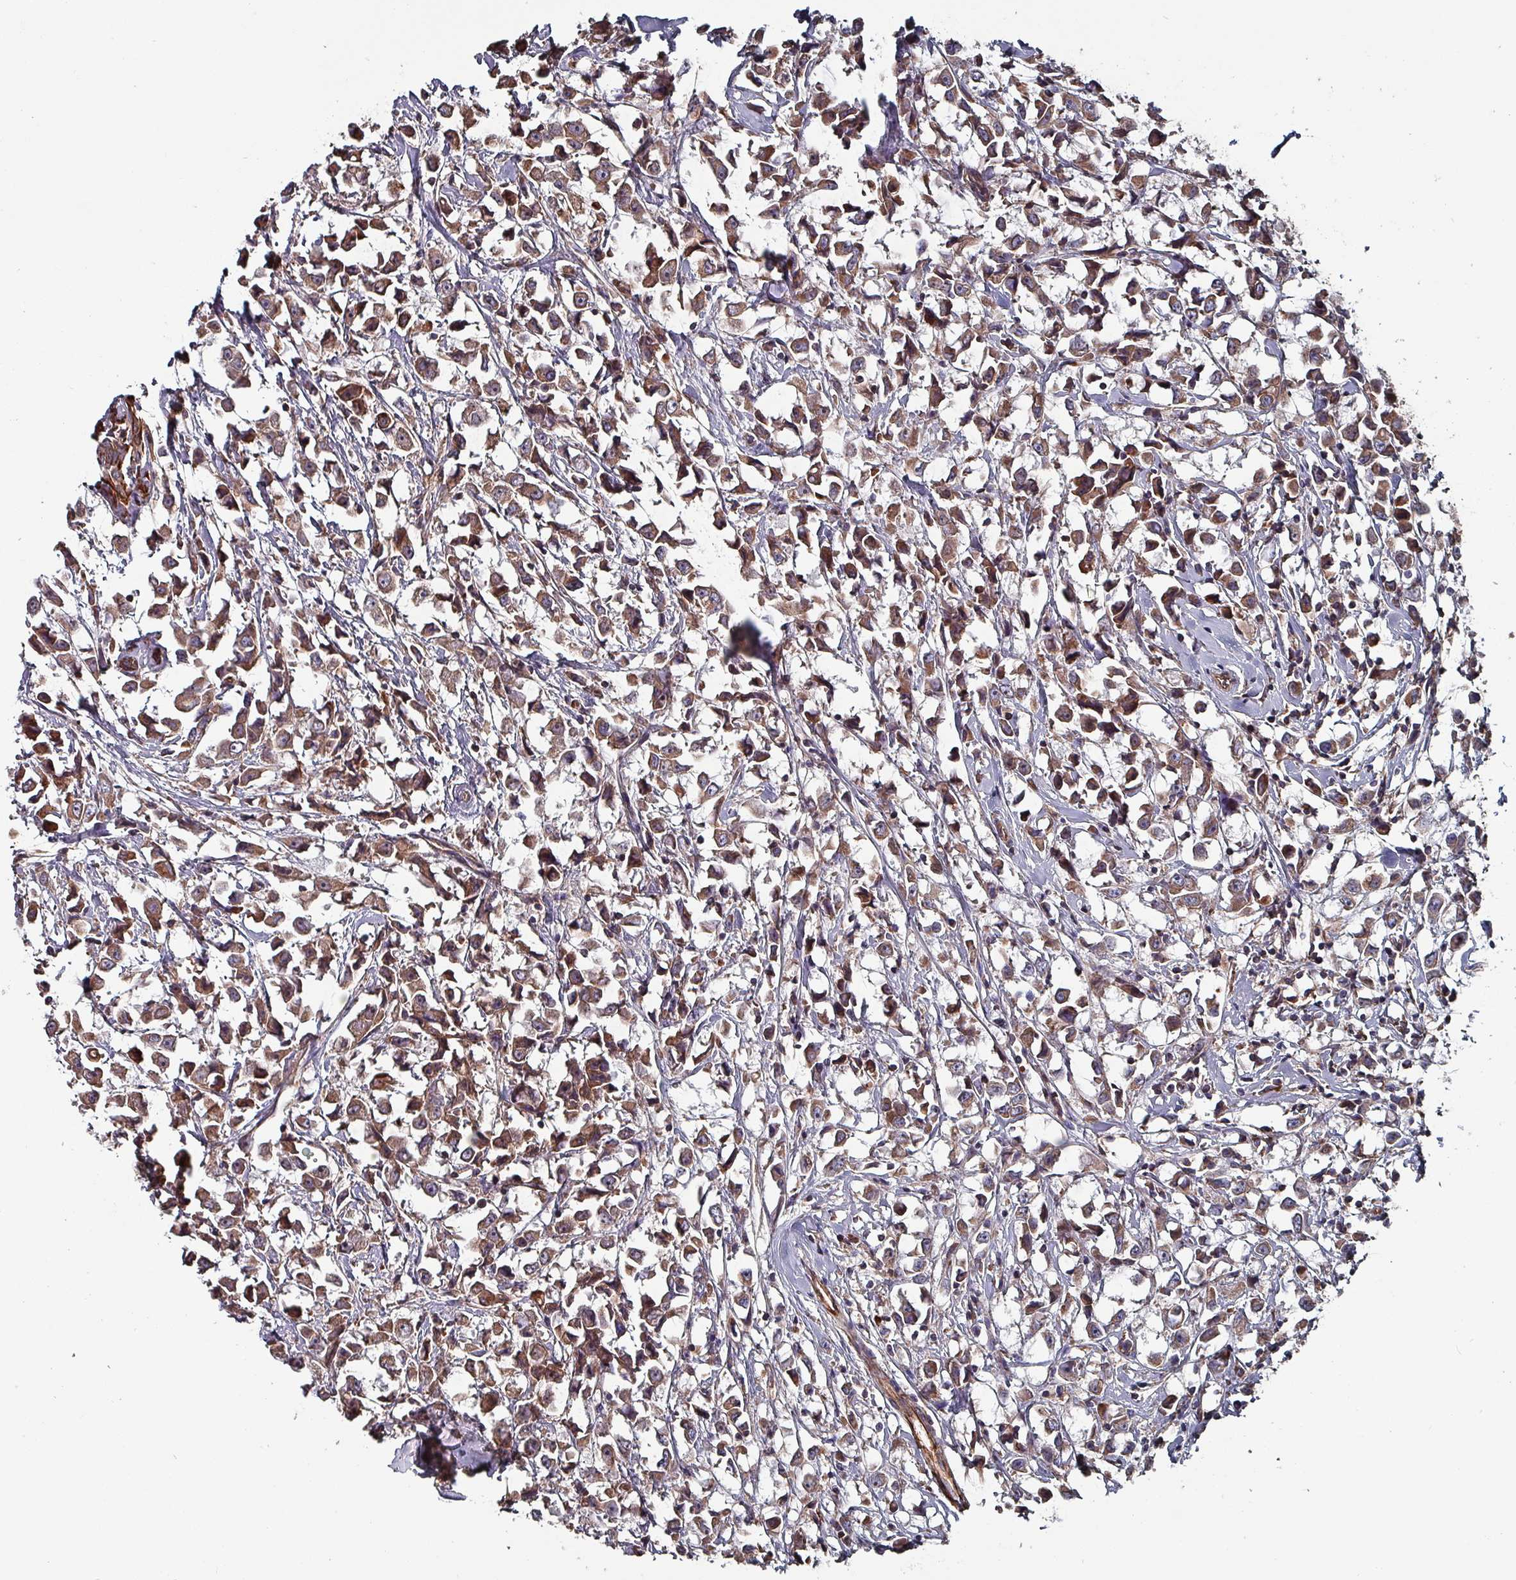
{"staining": {"intensity": "moderate", "quantity": ">75%", "location": "cytoplasmic/membranous"}, "tissue": "breast cancer", "cell_type": "Tumor cells", "image_type": "cancer", "snomed": [{"axis": "morphology", "description": "Duct carcinoma"}, {"axis": "topography", "description": "Breast"}], "caption": "Immunohistochemical staining of breast invasive ductal carcinoma exhibits medium levels of moderate cytoplasmic/membranous positivity in approximately >75% of tumor cells.", "gene": "ANO10", "patient": {"sex": "female", "age": 61}}